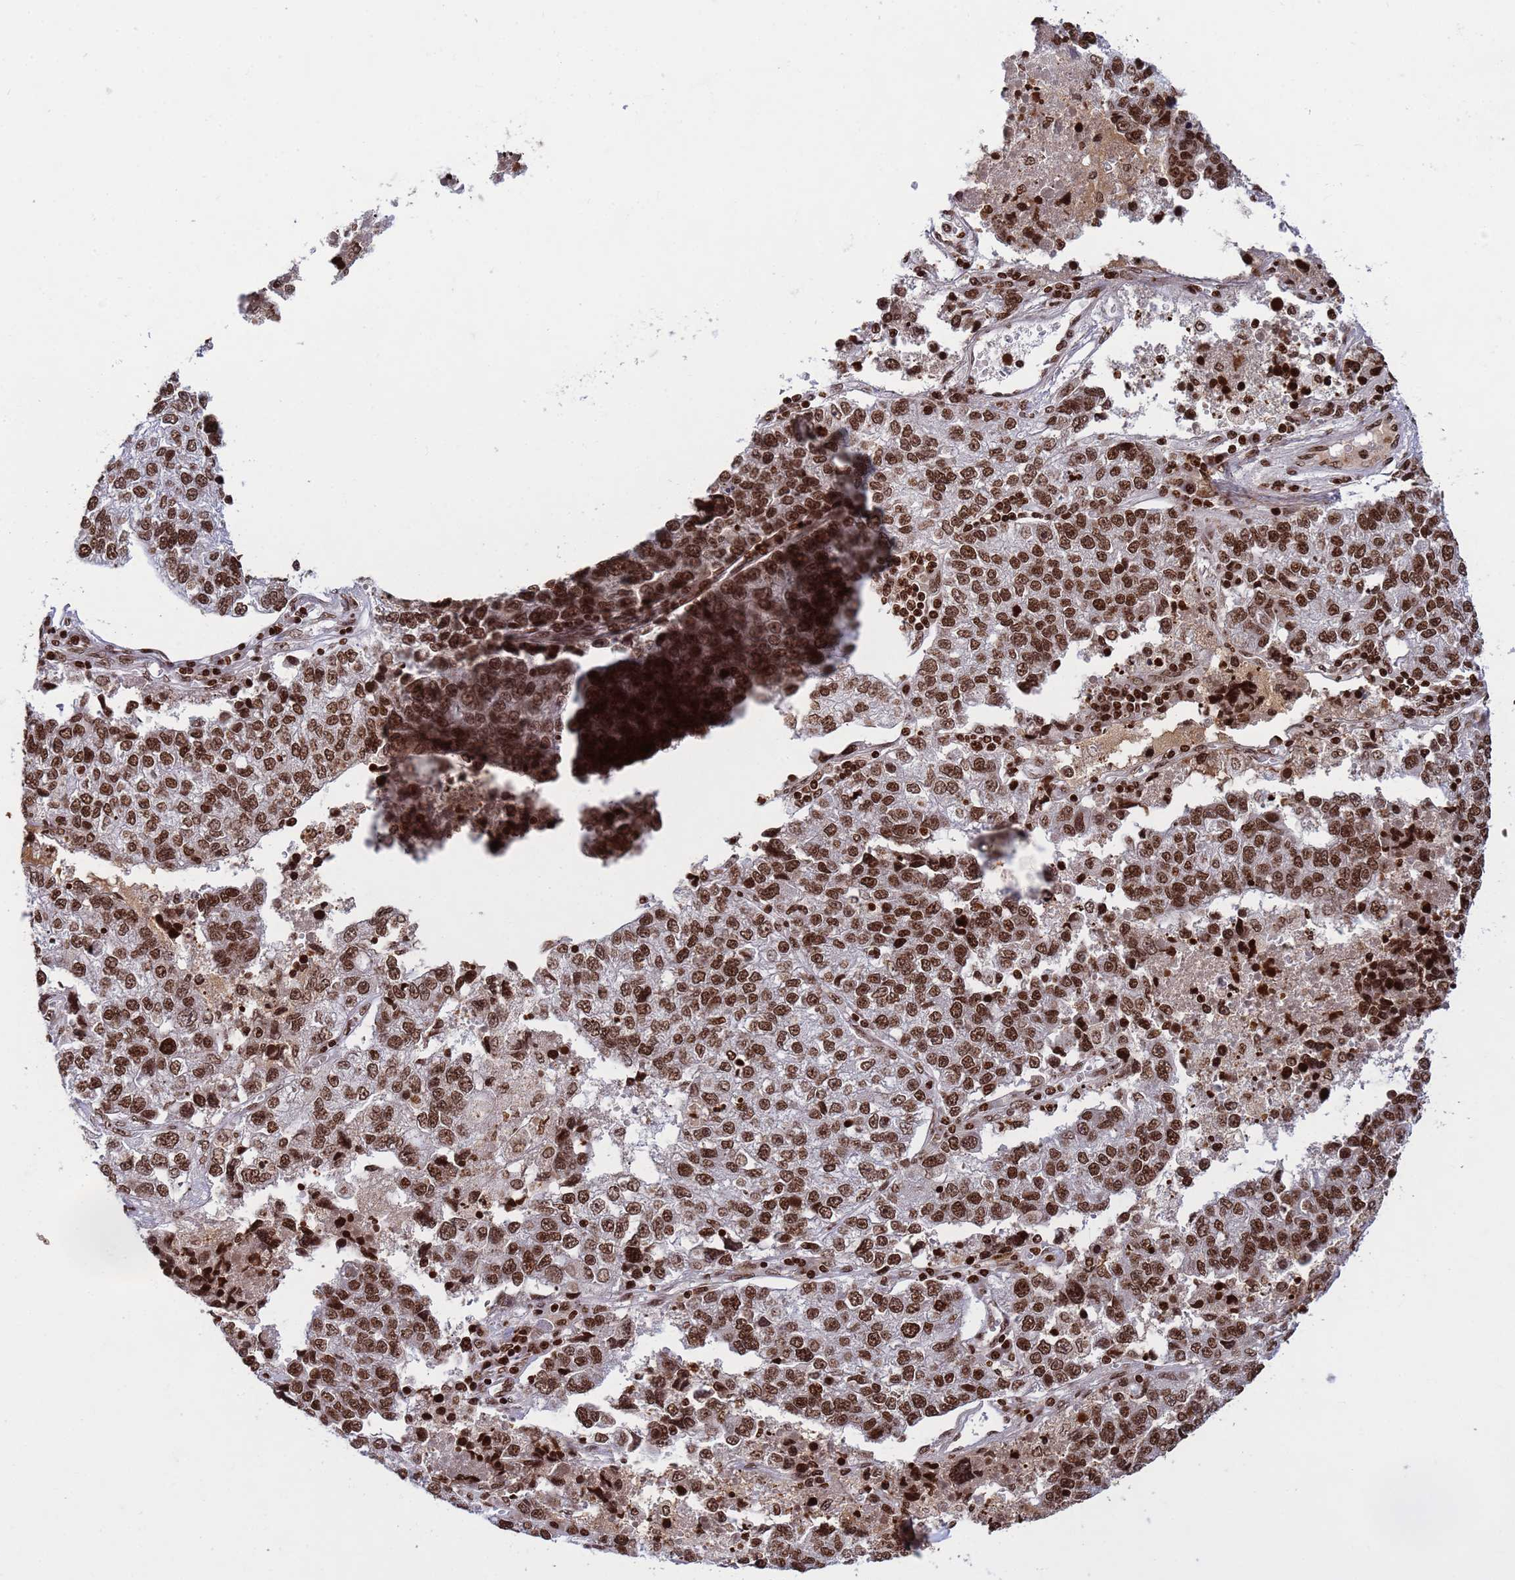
{"staining": {"intensity": "strong", "quantity": ">75%", "location": "nuclear"}, "tissue": "lung cancer", "cell_type": "Tumor cells", "image_type": "cancer", "snomed": [{"axis": "morphology", "description": "Adenocarcinoma, NOS"}, {"axis": "topography", "description": "Lung"}], "caption": "The immunohistochemical stain shows strong nuclear staining in tumor cells of lung cancer tissue.", "gene": "H3-3B", "patient": {"sex": "male", "age": 49}}